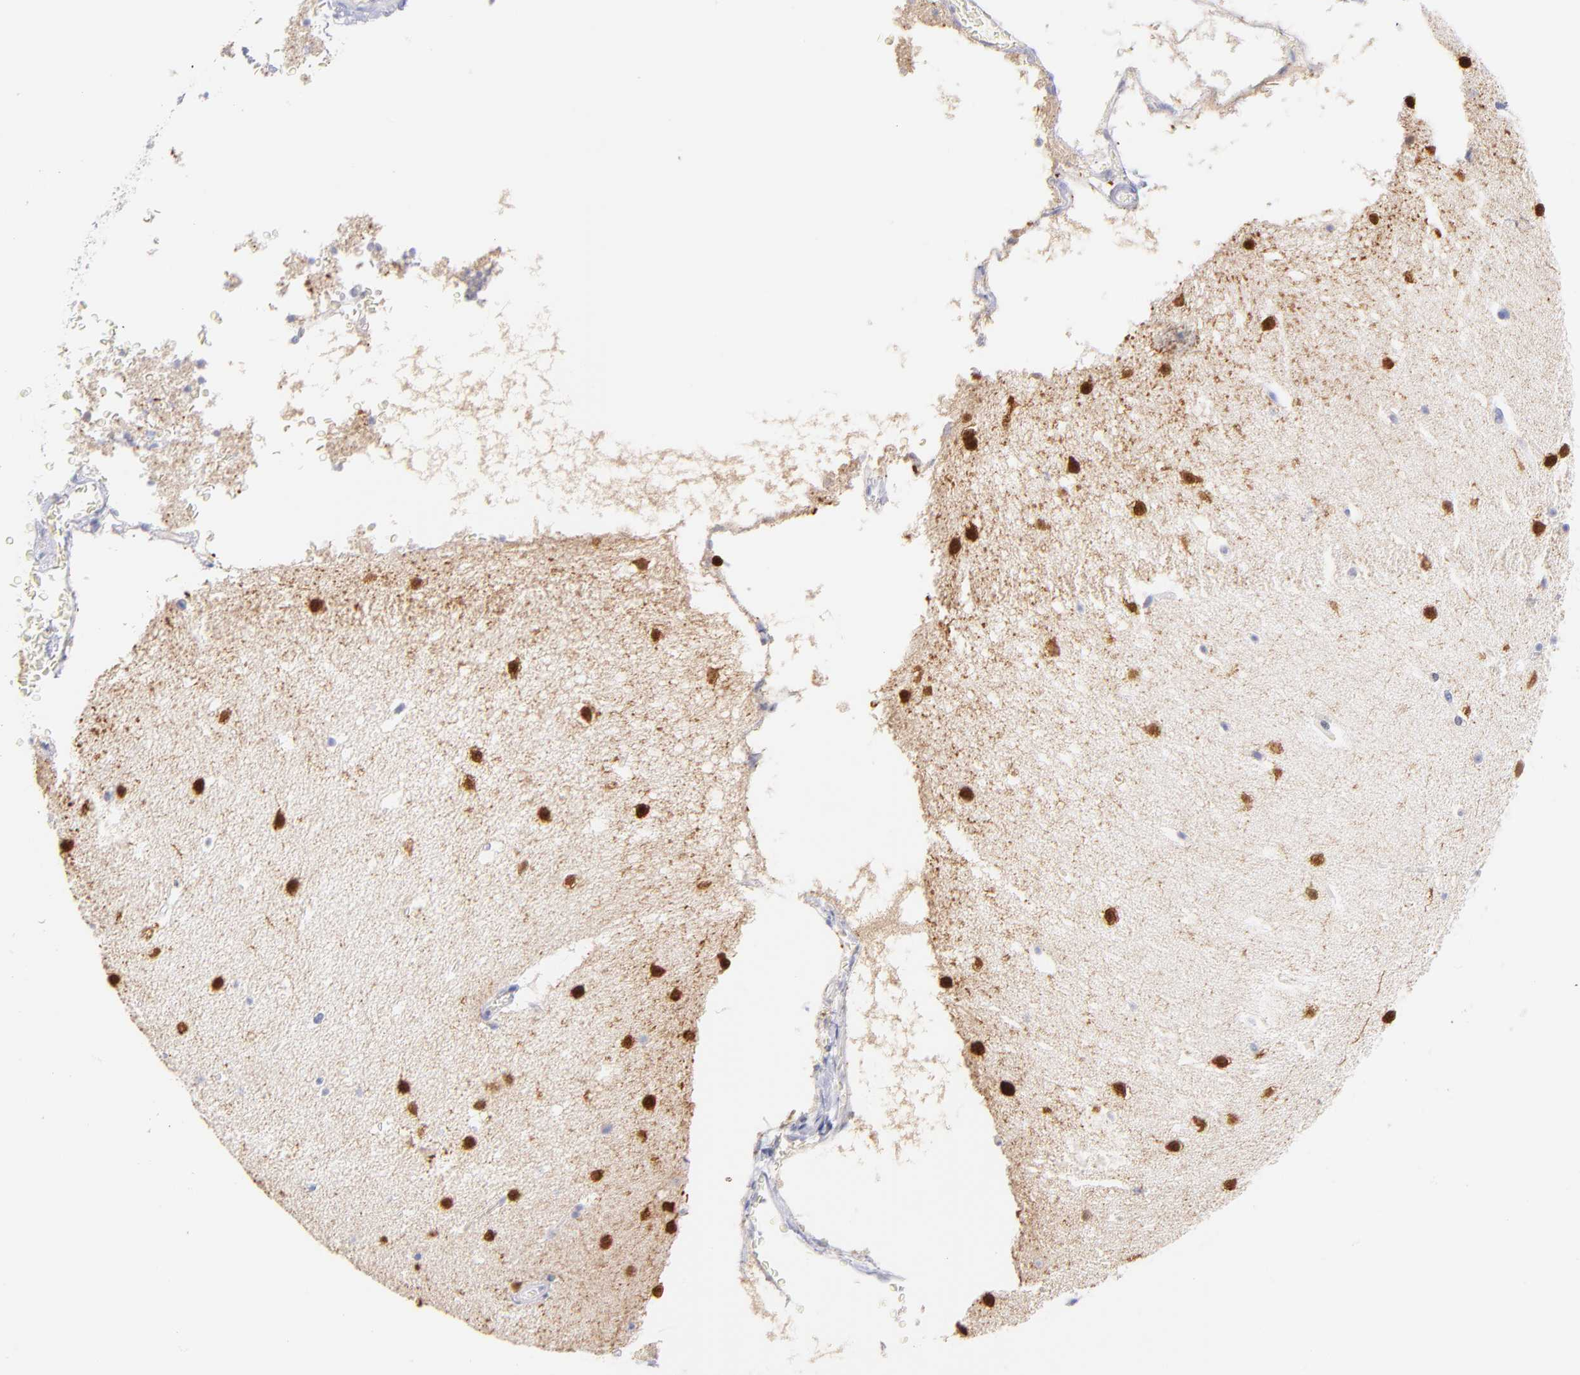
{"staining": {"intensity": "negative", "quantity": "none", "location": "none"}, "tissue": "cerebellum", "cell_type": "Cells in granular layer", "image_type": "normal", "snomed": [{"axis": "morphology", "description": "Normal tissue, NOS"}, {"axis": "topography", "description": "Cerebellum"}], "caption": "Cells in granular layer show no significant expression in unremarkable cerebellum. The staining is performed using DAB brown chromogen with nuclei counter-stained in using hematoxylin.", "gene": "SCGN", "patient": {"sex": "male", "age": 45}}